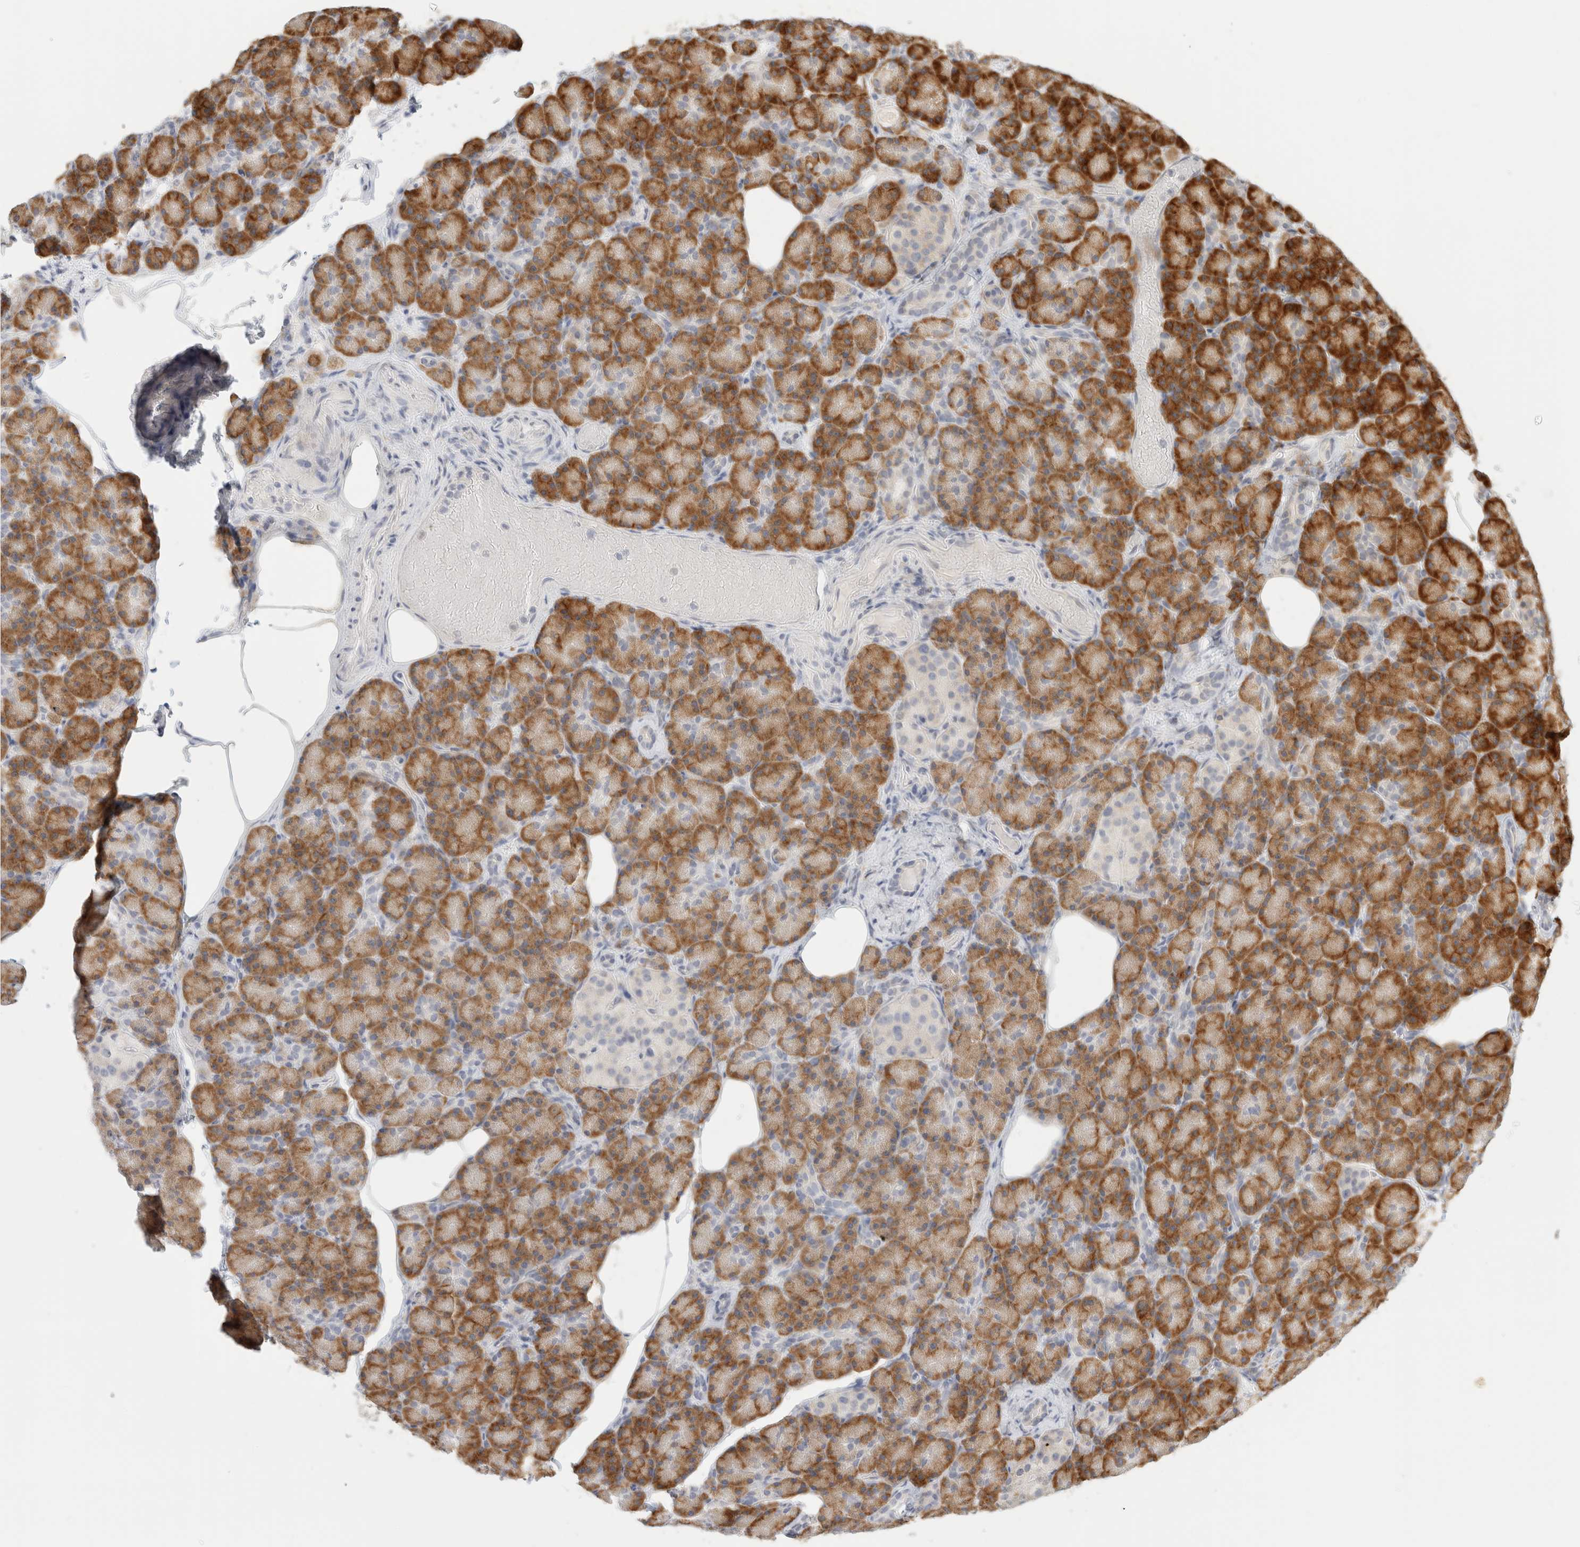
{"staining": {"intensity": "strong", "quantity": ">75%", "location": "cytoplasmic/membranous"}, "tissue": "pancreas", "cell_type": "Exocrine glandular cells", "image_type": "normal", "snomed": [{"axis": "morphology", "description": "Normal tissue, NOS"}, {"axis": "topography", "description": "Pancreas"}], "caption": "IHC histopathology image of benign pancreas stained for a protein (brown), which demonstrates high levels of strong cytoplasmic/membranous staining in about >75% of exocrine glandular cells.", "gene": "HDLBP", "patient": {"sex": "female", "age": 43}}